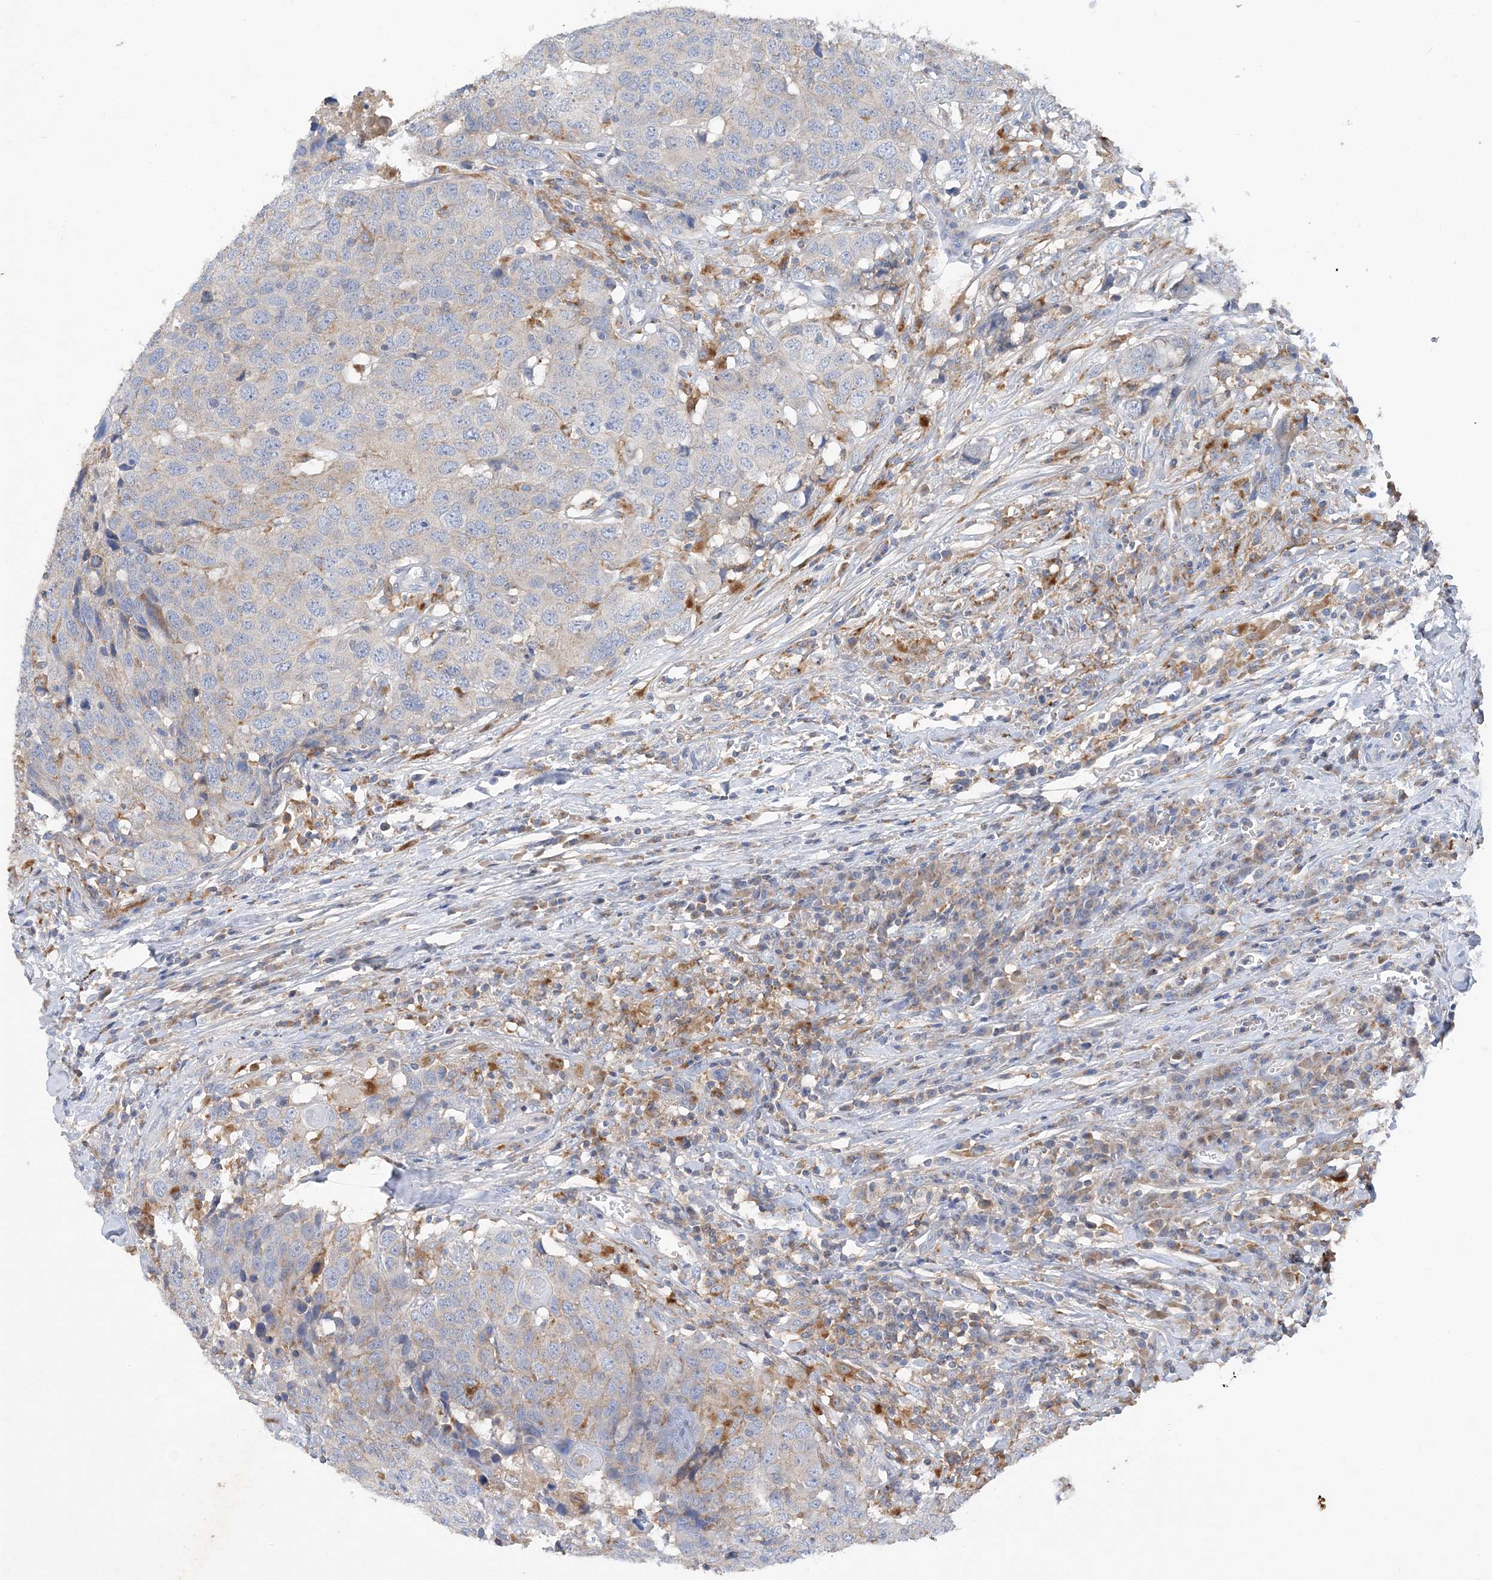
{"staining": {"intensity": "negative", "quantity": "none", "location": "none"}, "tissue": "head and neck cancer", "cell_type": "Tumor cells", "image_type": "cancer", "snomed": [{"axis": "morphology", "description": "Squamous cell carcinoma, NOS"}, {"axis": "topography", "description": "Head-Neck"}], "caption": "An image of human head and neck squamous cell carcinoma is negative for staining in tumor cells.", "gene": "GRINA", "patient": {"sex": "male", "age": 66}}